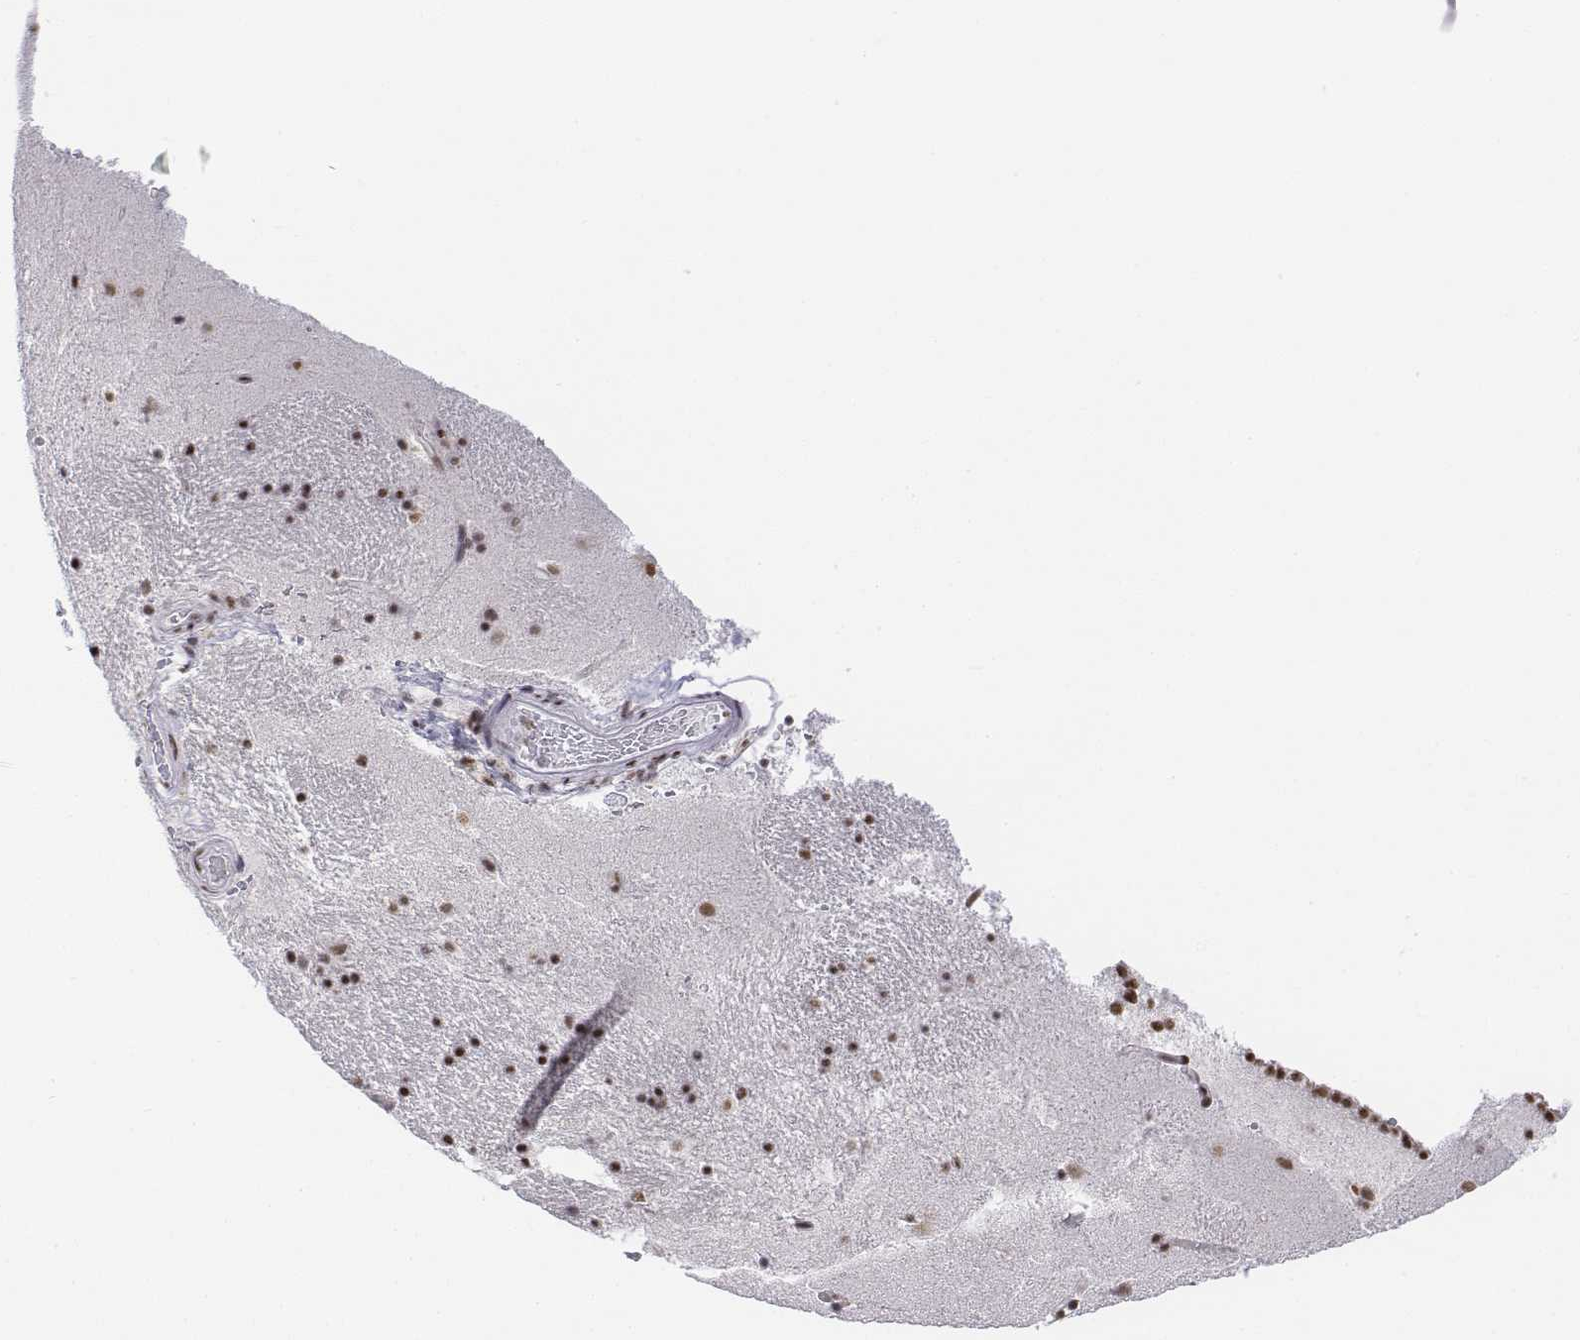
{"staining": {"intensity": "moderate", "quantity": ">75%", "location": "nuclear"}, "tissue": "caudate", "cell_type": "Glial cells", "image_type": "normal", "snomed": [{"axis": "morphology", "description": "Normal tissue, NOS"}, {"axis": "topography", "description": "Lateral ventricle wall"}], "caption": "The photomicrograph shows staining of benign caudate, revealing moderate nuclear protein expression (brown color) within glial cells.", "gene": "SETD1A", "patient": {"sex": "male", "age": 37}}